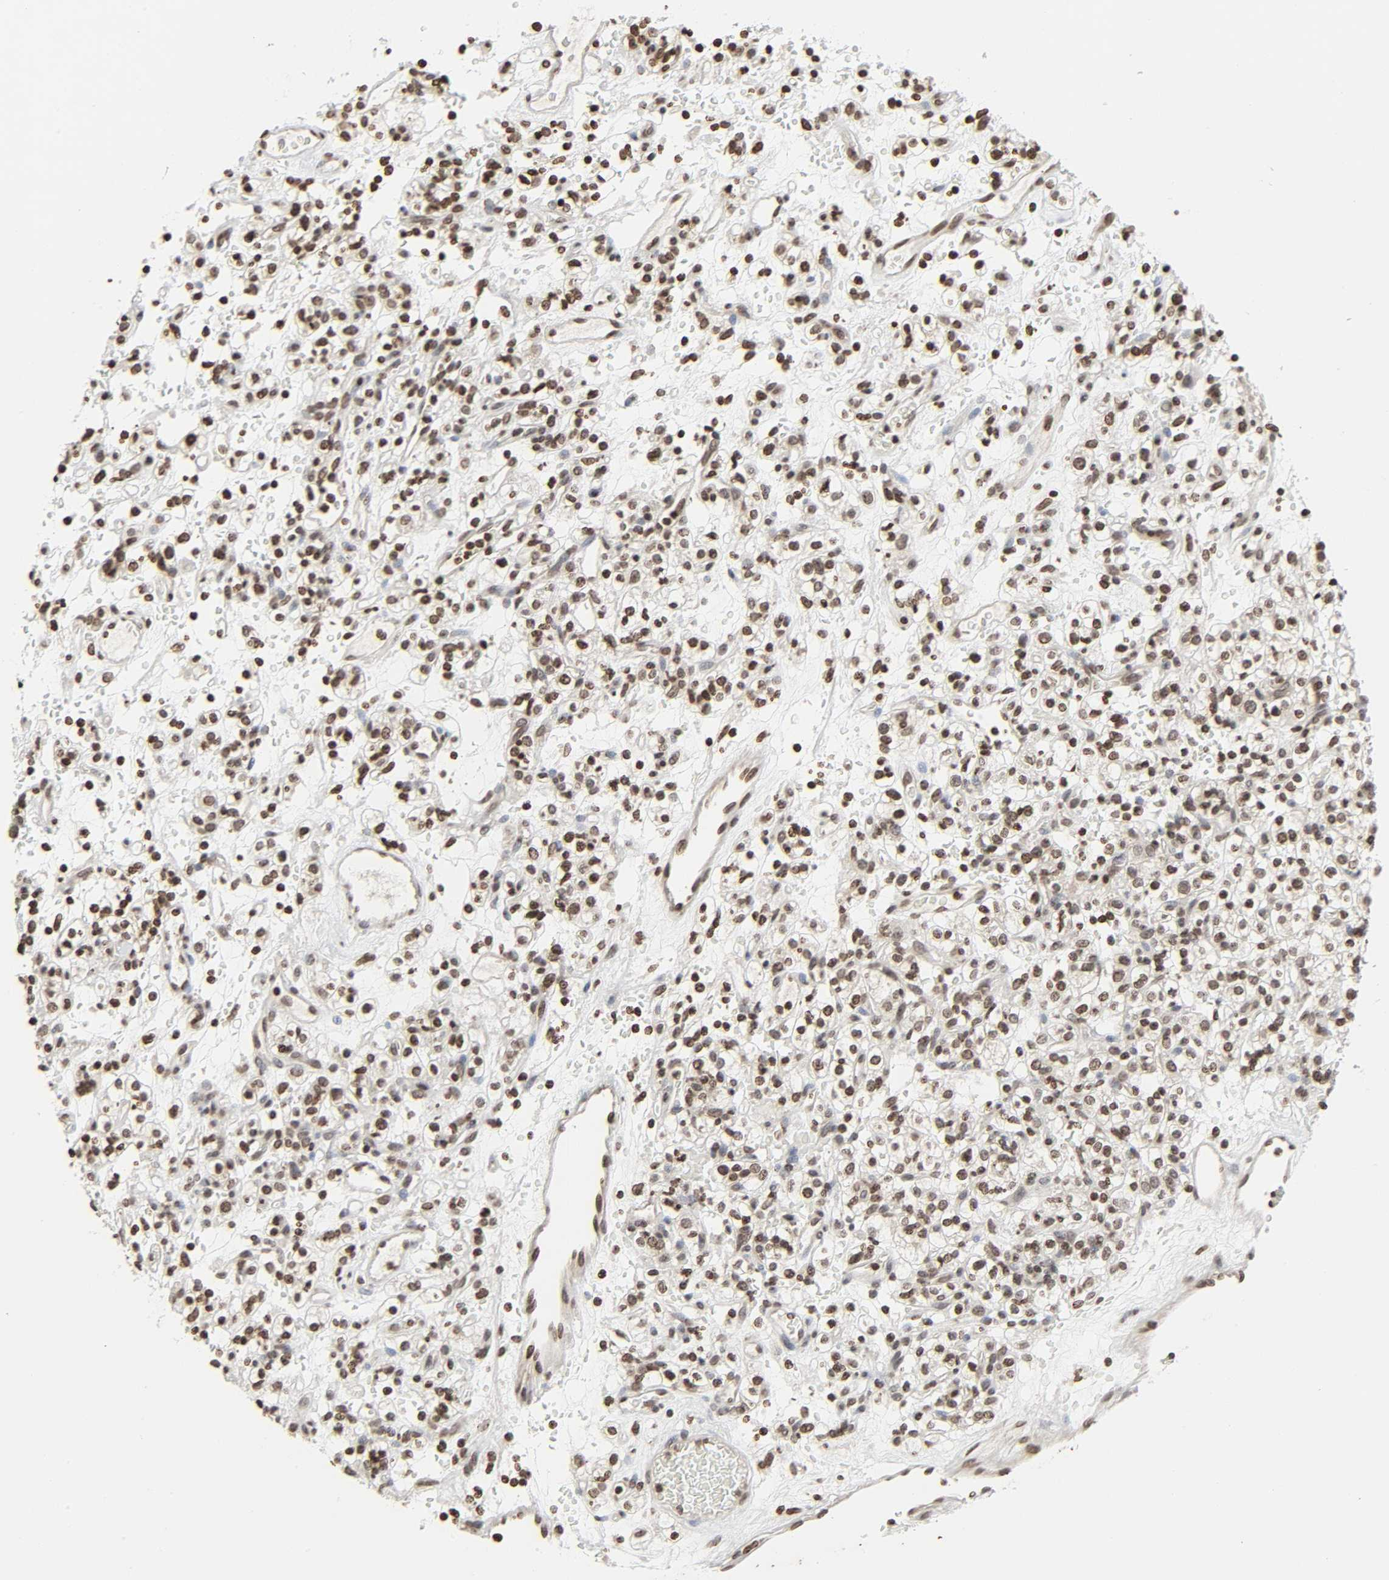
{"staining": {"intensity": "moderate", "quantity": ">75%", "location": "nuclear"}, "tissue": "renal cancer", "cell_type": "Tumor cells", "image_type": "cancer", "snomed": [{"axis": "morphology", "description": "Normal tissue, NOS"}, {"axis": "morphology", "description": "Adenocarcinoma, NOS"}, {"axis": "topography", "description": "Kidney"}], "caption": "A brown stain highlights moderate nuclear positivity of a protein in human renal adenocarcinoma tumor cells.", "gene": "ELAVL1", "patient": {"sex": "female", "age": 72}}